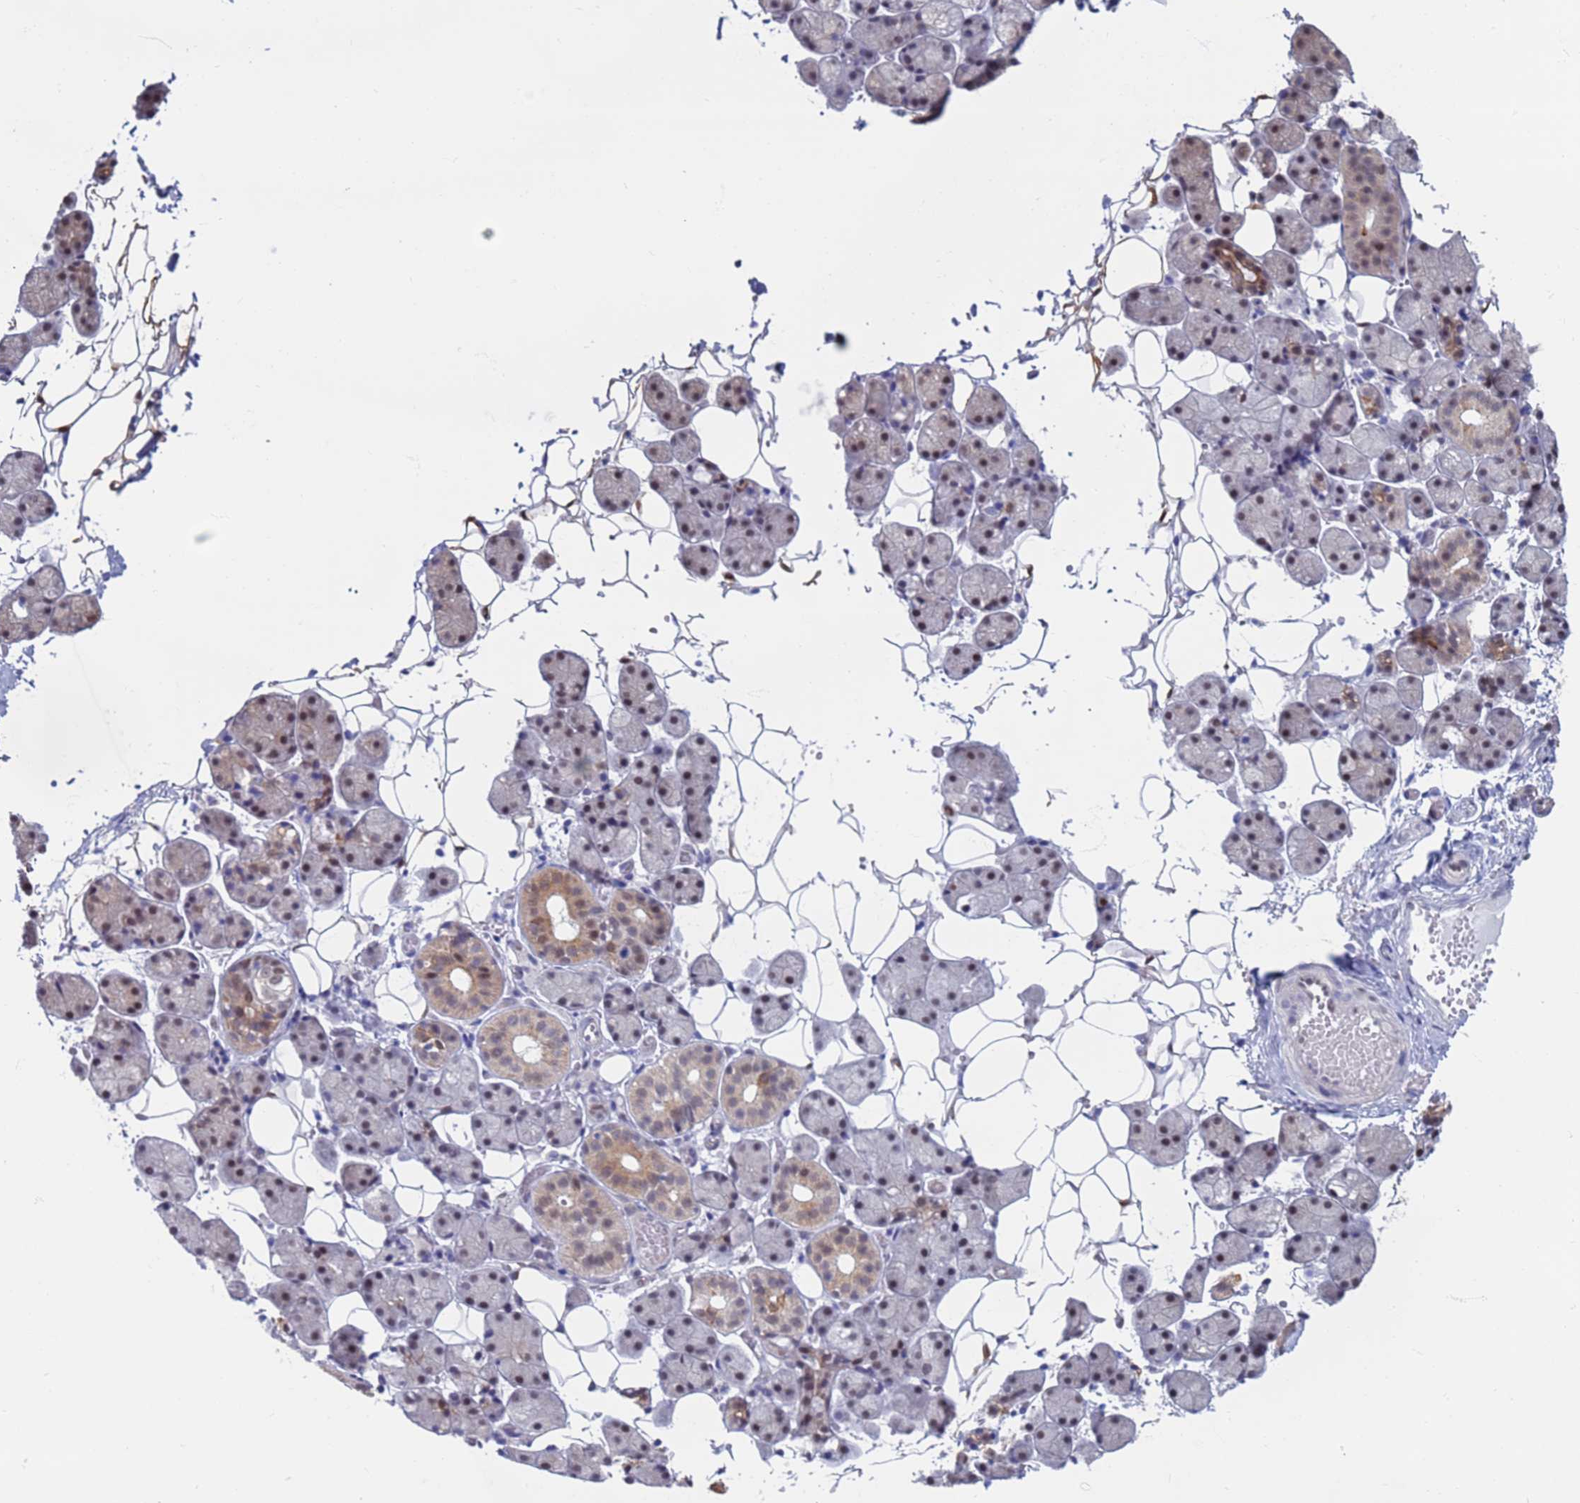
{"staining": {"intensity": "moderate", "quantity": "<25%", "location": "cytoplasmic/membranous,nuclear"}, "tissue": "salivary gland", "cell_type": "Glandular cells", "image_type": "normal", "snomed": [{"axis": "morphology", "description": "Normal tissue, NOS"}, {"axis": "topography", "description": "Salivary gland"}], "caption": "Immunohistochemistry (DAB (3,3'-diaminobenzidine)) staining of benign human salivary gland shows moderate cytoplasmic/membranous,nuclear protein positivity in approximately <25% of glandular cells. The staining was performed using DAB, with brown indicating positive protein expression. Nuclei are stained blue with hematoxylin.", "gene": "SAE1", "patient": {"sex": "female", "age": 33}}